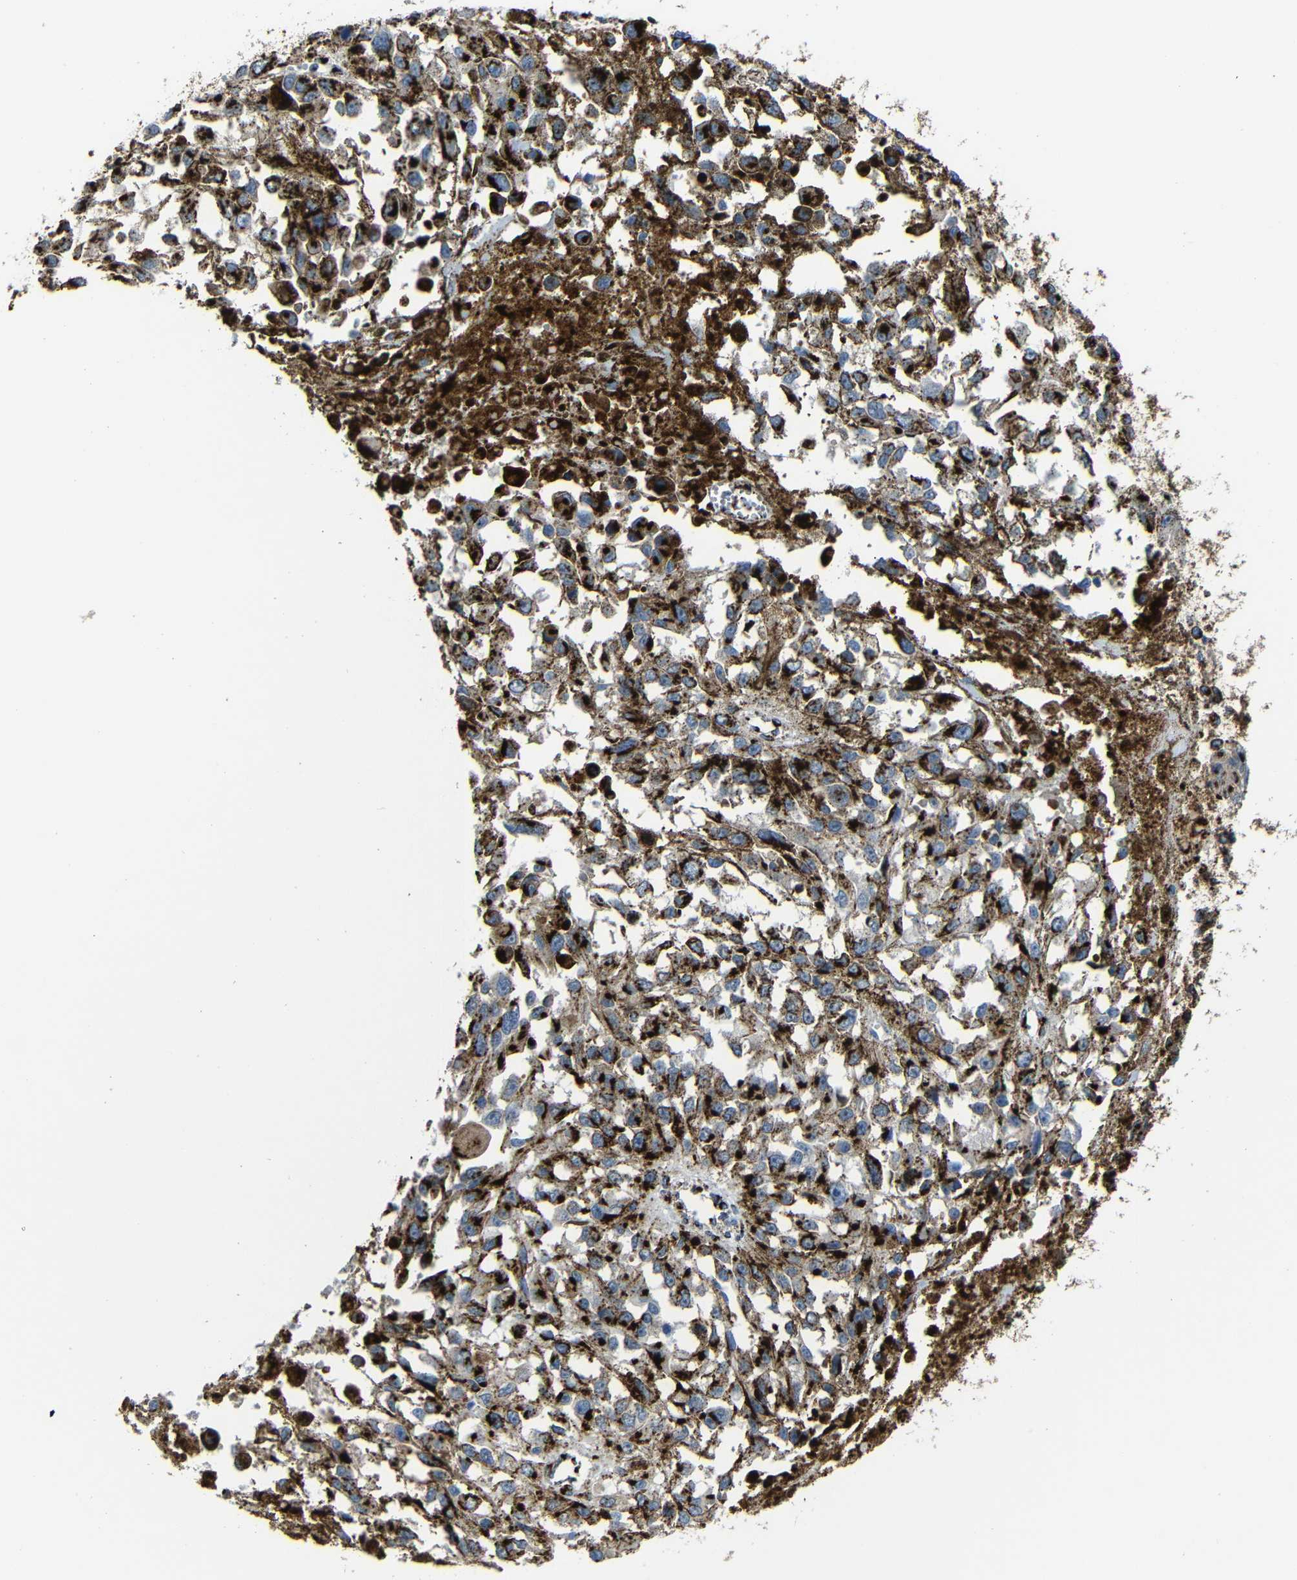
{"staining": {"intensity": "strong", "quantity": ">75%", "location": "cytoplasmic/membranous"}, "tissue": "melanoma", "cell_type": "Tumor cells", "image_type": "cancer", "snomed": [{"axis": "morphology", "description": "Malignant melanoma, Metastatic site"}, {"axis": "topography", "description": "Lymph node"}], "caption": "The histopathology image demonstrates staining of malignant melanoma (metastatic site), revealing strong cytoplasmic/membranous protein staining (brown color) within tumor cells.", "gene": "TGOLN2", "patient": {"sex": "male", "age": 59}}